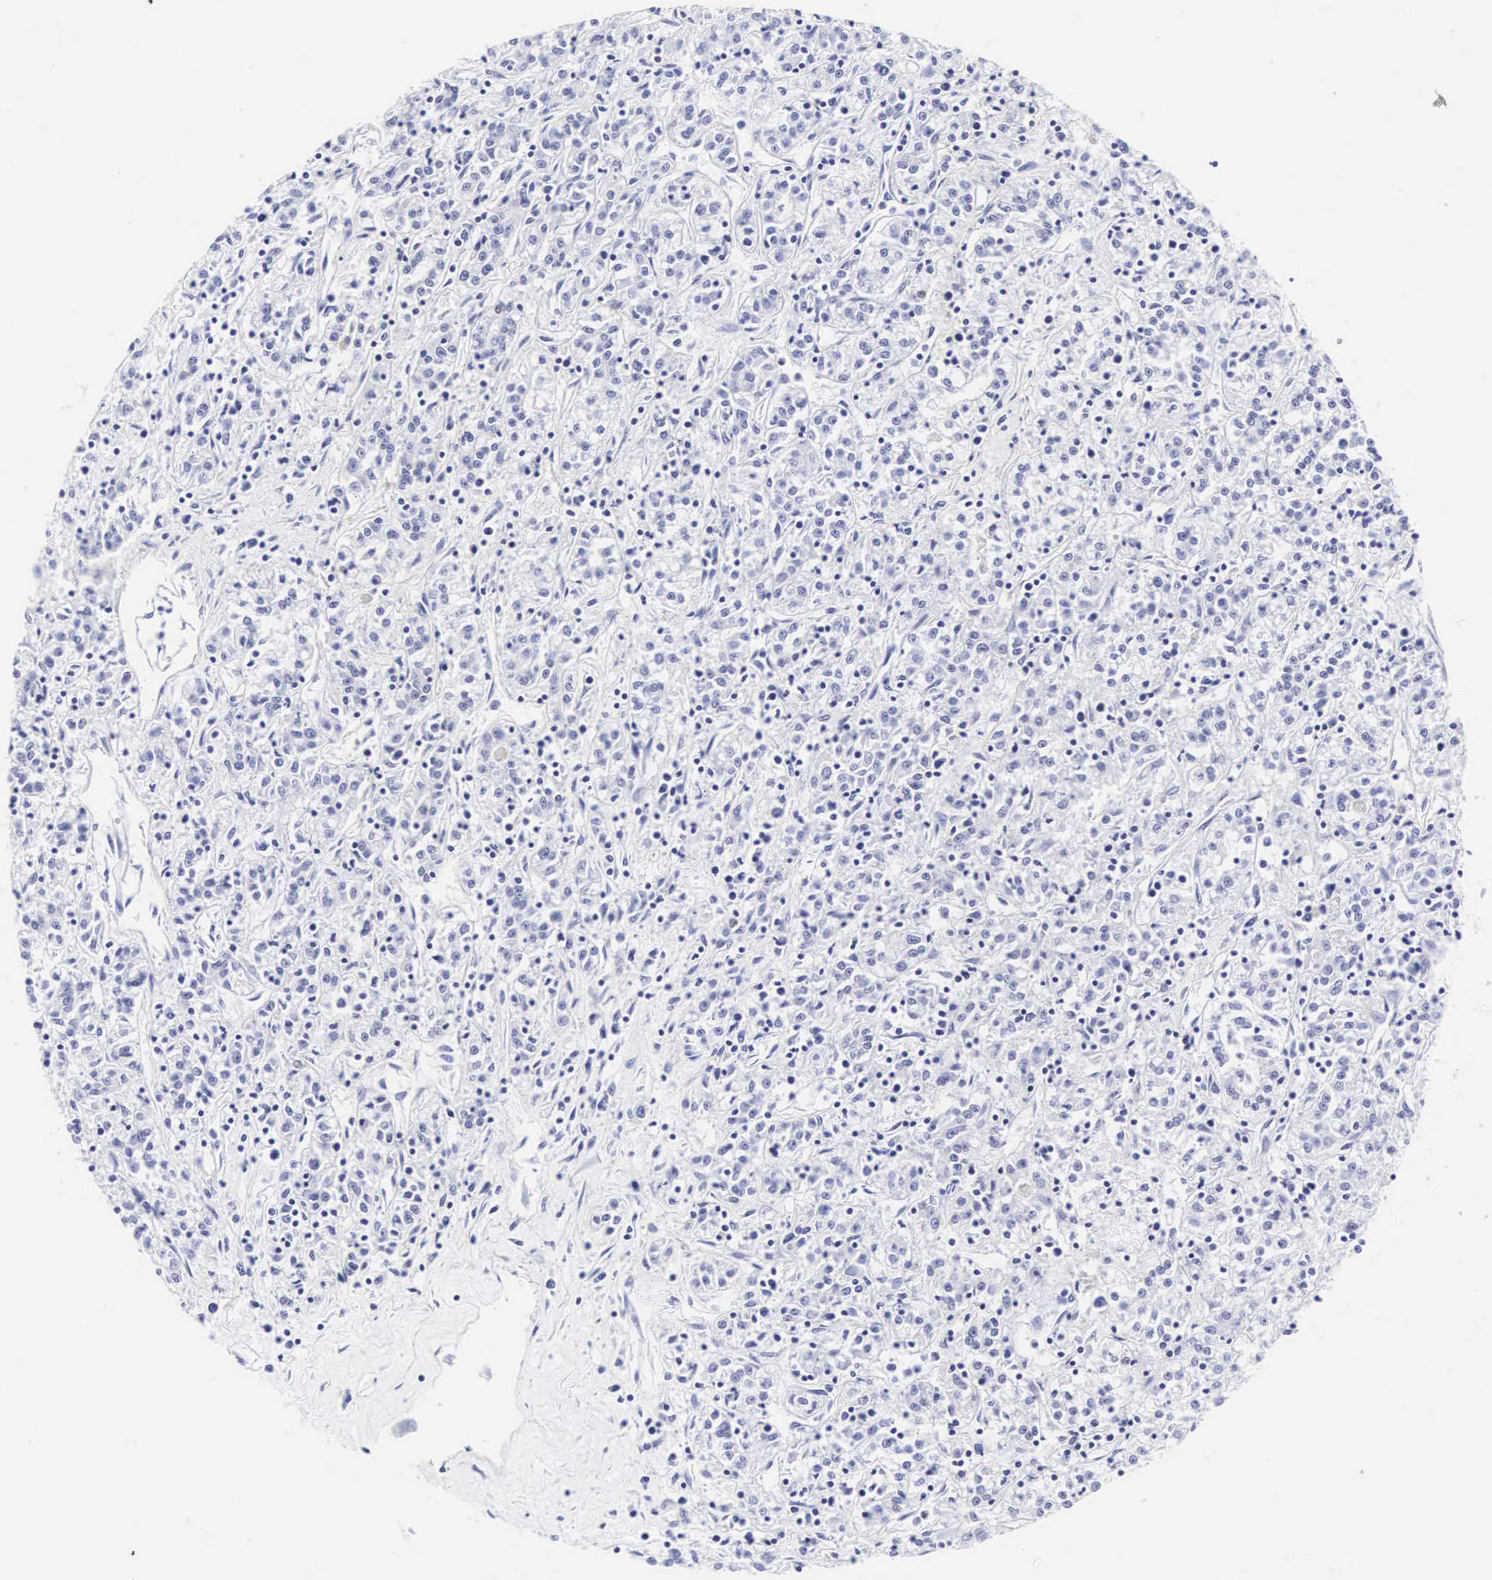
{"staining": {"intensity": "negative", "quantity": "none", "location": "none"}, "tissue": "renal cancer", "cell_type": "Tumor cells", "image_type": "cancer", "snomed": [{"axis": "morphology", "description": "Adenocarcinoma, NOS"}, {"axis": "topography", "description": "Kidney"}], "caption": "Tumor cells show no significant protein staining in renal cancer.", "gene": "INS", "patient": {"sex": "female", "age": 76}}